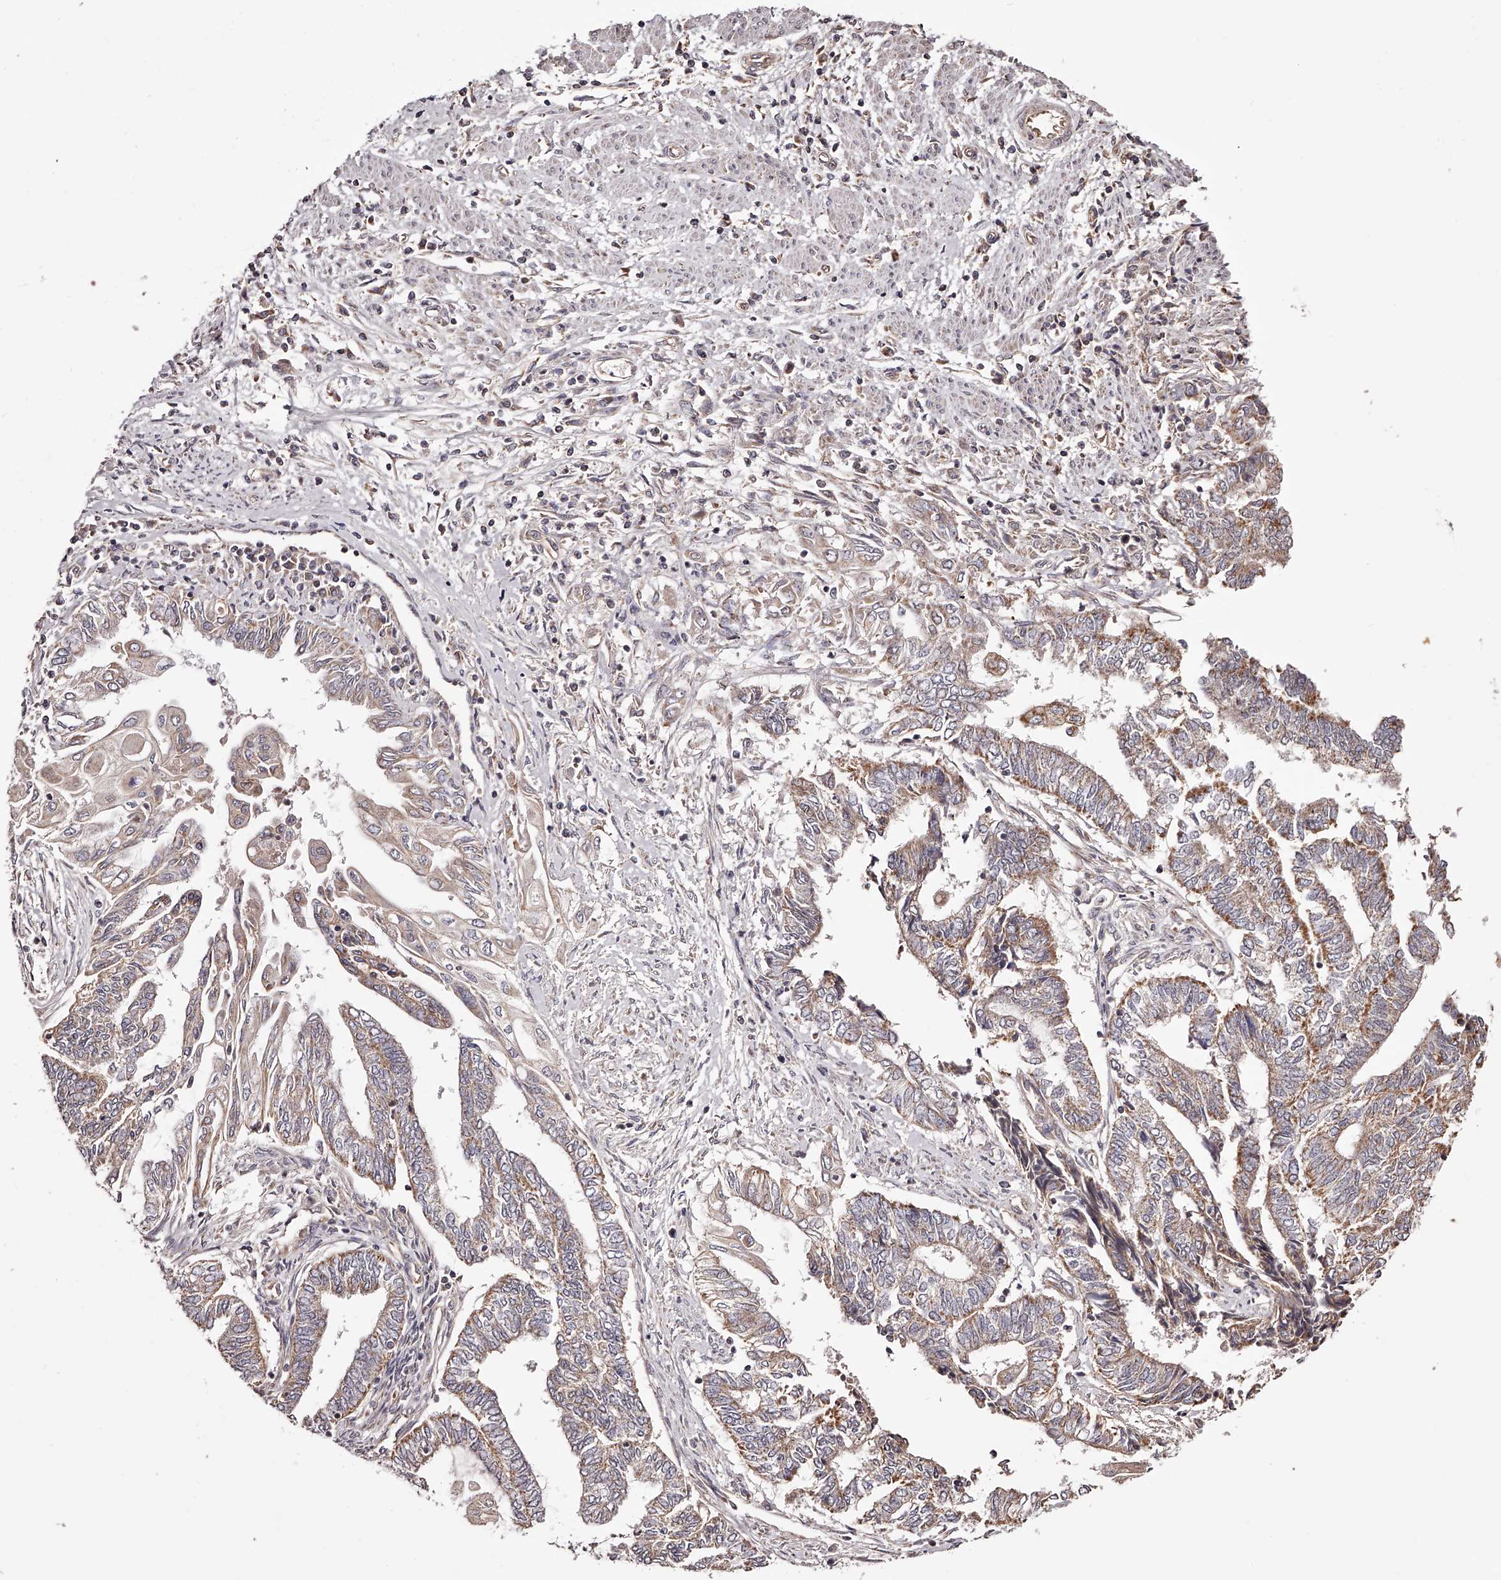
{"staining": {"intensity": "weak", "quantity": "25%-75%", "location": "cytoplasmic/membranous"}, "tissue": "endometrial cancer", "cell_type": "Tumor cells", "image_type": "cancer", "snomed": [{"axis": "morphology", "description": "Adenocarcinoma, NOS"}, {"axis": "topography", "description": "Uterus"}, {"axis": "topography", "description": "Endometrium"}], "caption": "Protein expression analysis of human endometrial cancer reveals weak cytoplasmic/membranous staining in approximately 25%-75% of tumor cells.", "gene": "USP21", "patient": {"sex": "female", "age": 70}}